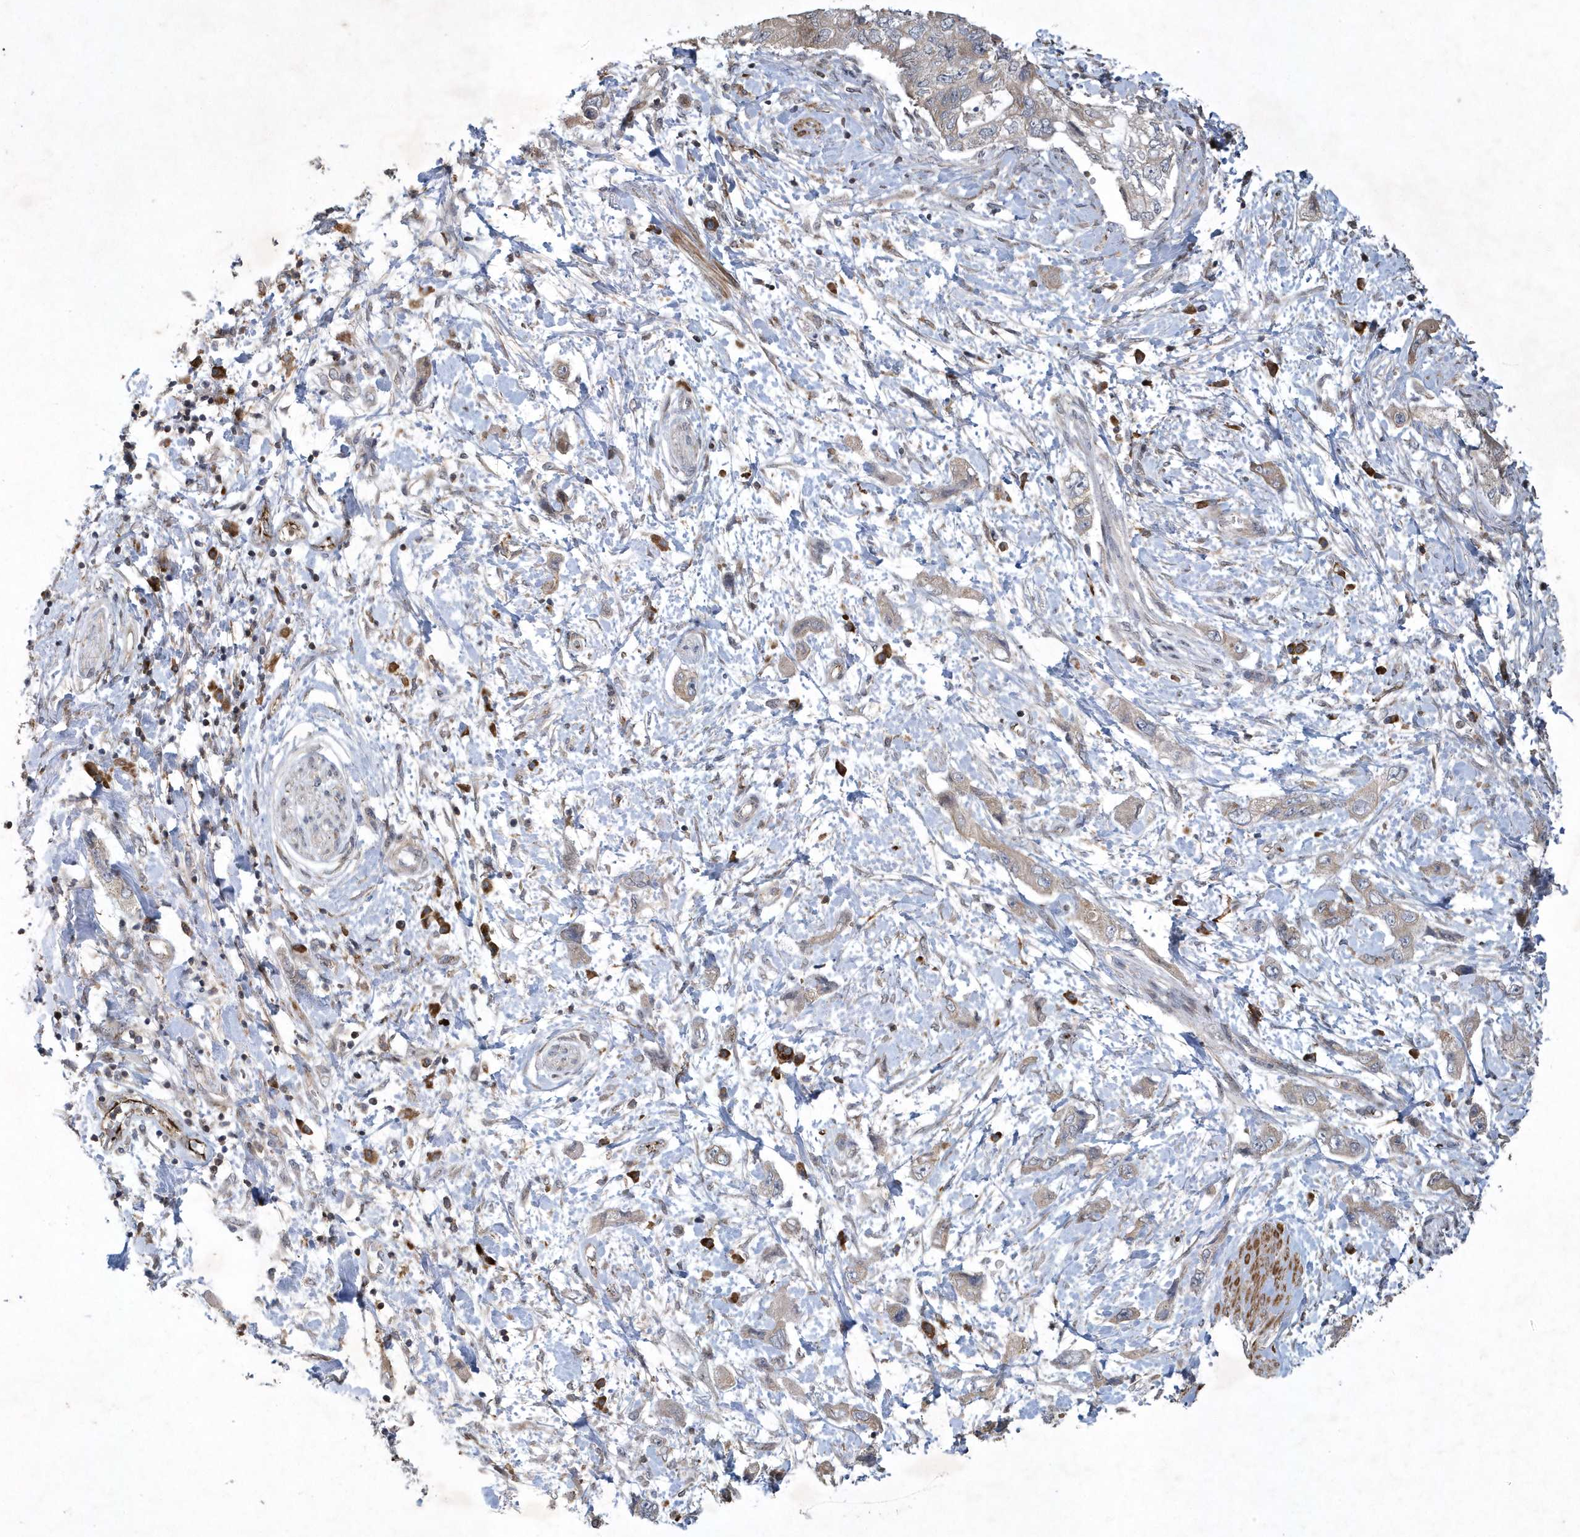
{"staining": {"intensity": "weak", "quantity": "25%-75%", "location": "cytoplasmic/membranous"}, "tissue": "pancreatic cancer", "cell_type": "Tumor cells", "image_type": "cancer", "snomed": [{"axis": "morphology", "description": "Adenocarcinoma, NOS"}, {"axis": "topography", "description": "Pancreas"}], "caption": "An image of human pancreatic cancer (adenocarcinoma) stained for a protein reveals weak cytoplasmic/membranous brown staining in tumor cells. (DAB (3,3'-diaminobenzidine) IHC, brown staining for protein, blue staining for nuclei).", "gene": "N4BP2", "patient": {"sex": "female", "age": 73}}